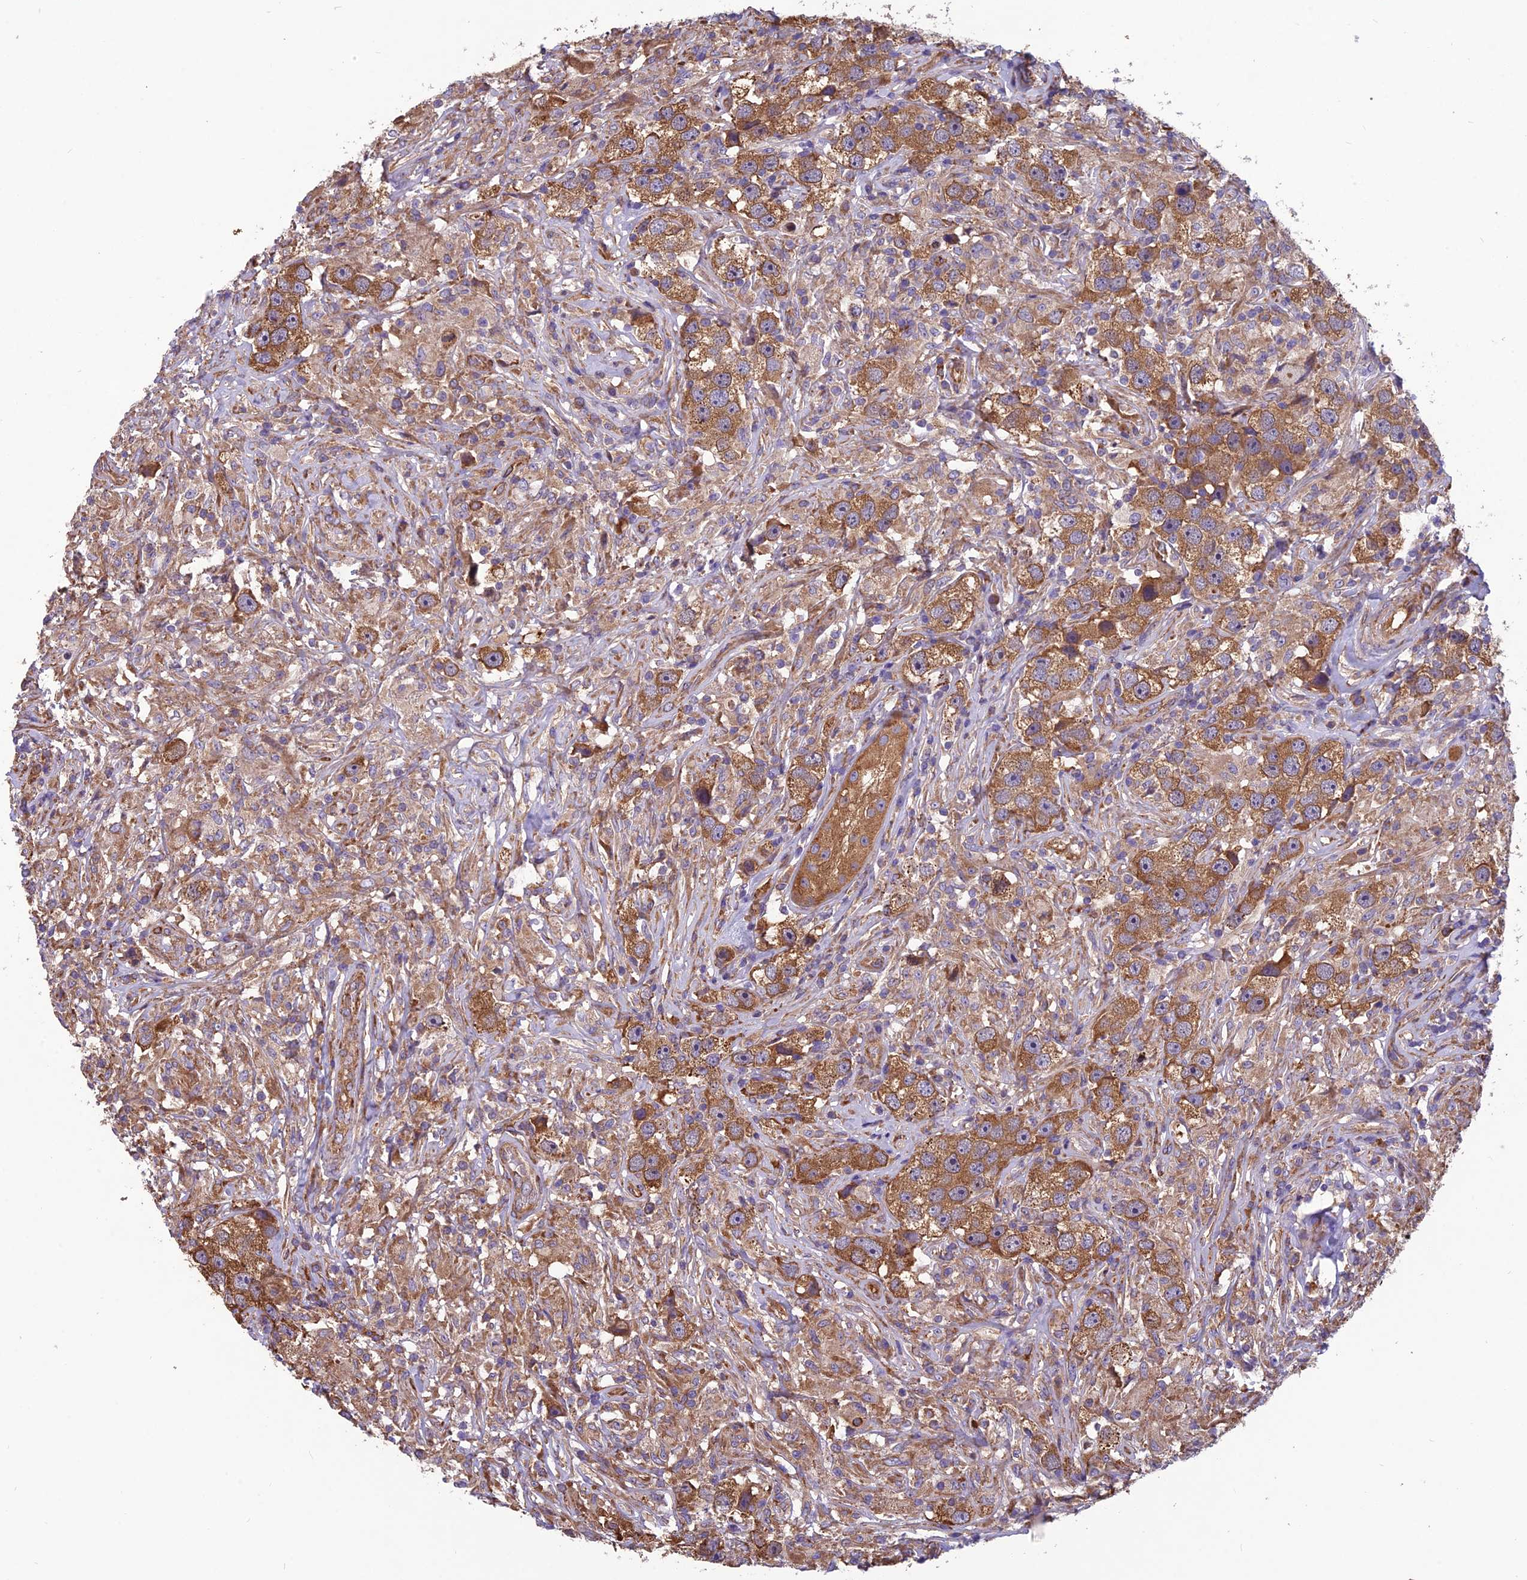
{"staining": {"intensity": "moderate", "quantity": ">75%", "location": "cytoplasmic/membranous"}, "tissue": "testis cancer", "cell_type": "Tumor cells", "image_type": "cancer", "snomed": [{"axis": "morphology", "description": "Seminoma, NOS"}, {"axis": "topography", "description": "Testis"}], "caption": "About >75% of tumor cells in seminoma (testis) exhibit moderate cytoplasmic/membranous protein expression as visualized by brown immunohistochemical staining.", "gene": "SPDL1", "patient": {"sex": "male", "age": 49}}